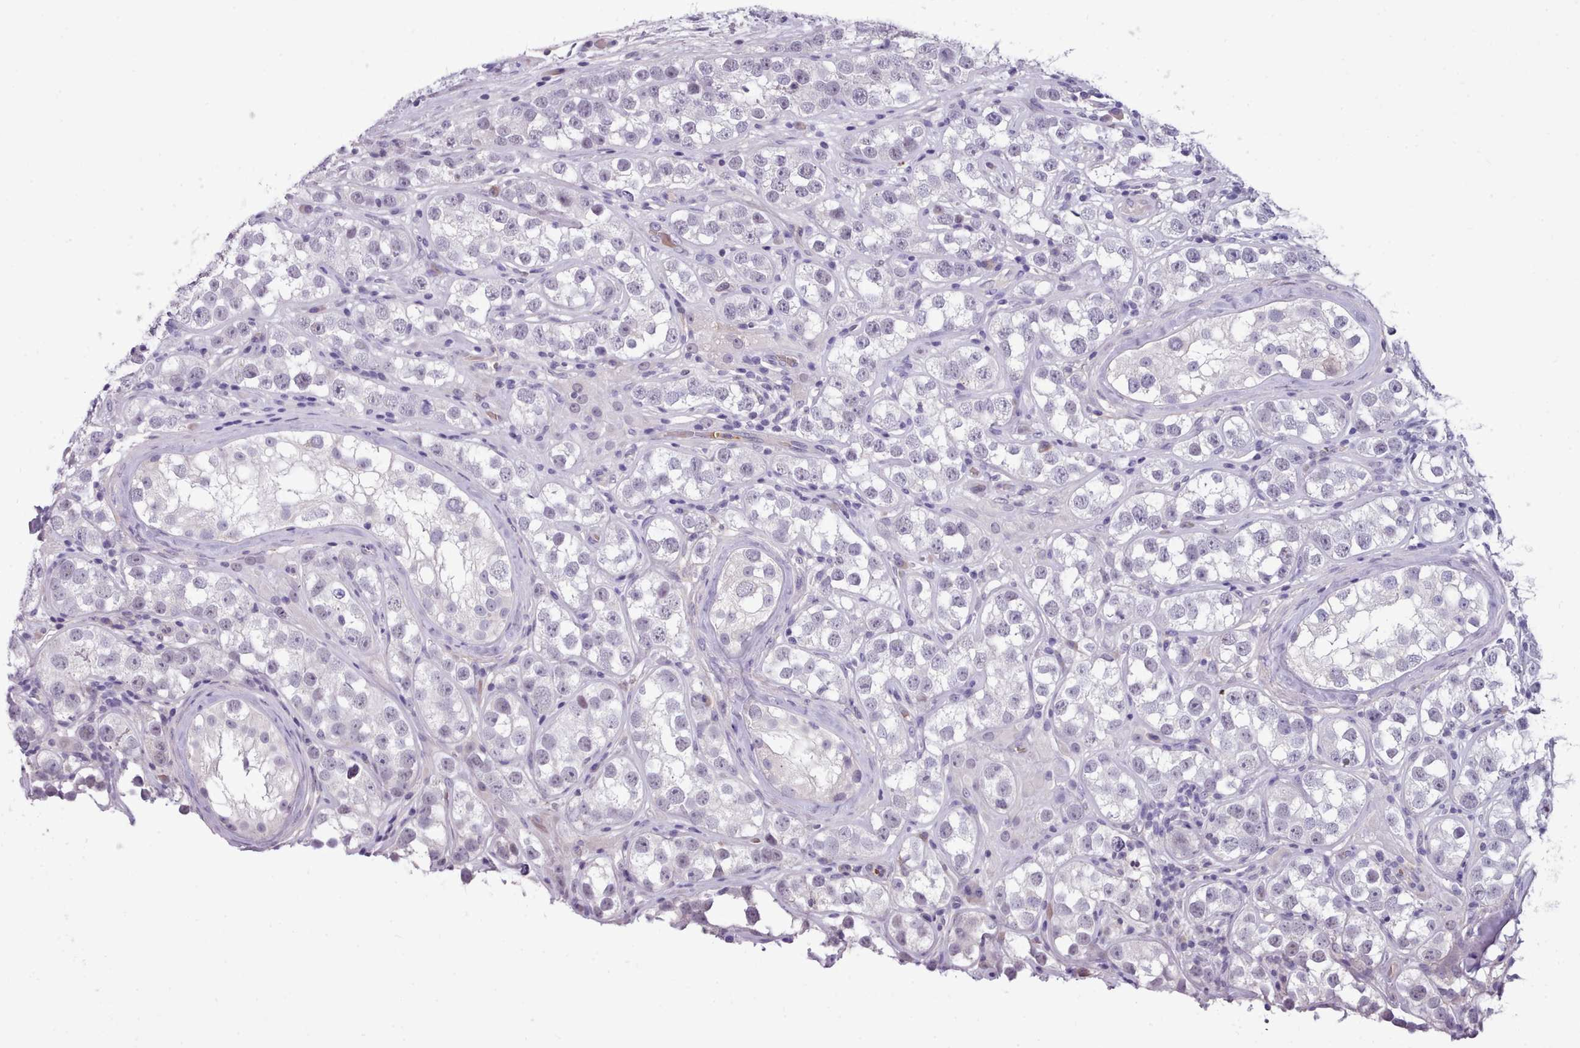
{"staining": {"intensity": "negative", "quantity": "none", "location": "none"}, "tissue": "testis cancer", "cell_type": "Tumor cells", "image_type": "cancer", "snomed": [{"axis": "morphology", "description": "Seminoma, NOS"}, {"axis": "topography", "description": "Testis"}], "caption": "This is an IHC photomicrograph of seminoma (testis). There is no positivity in tumor cells.", "gene": "KCTD16", "patient": {"sex": "male", "age": 28}}